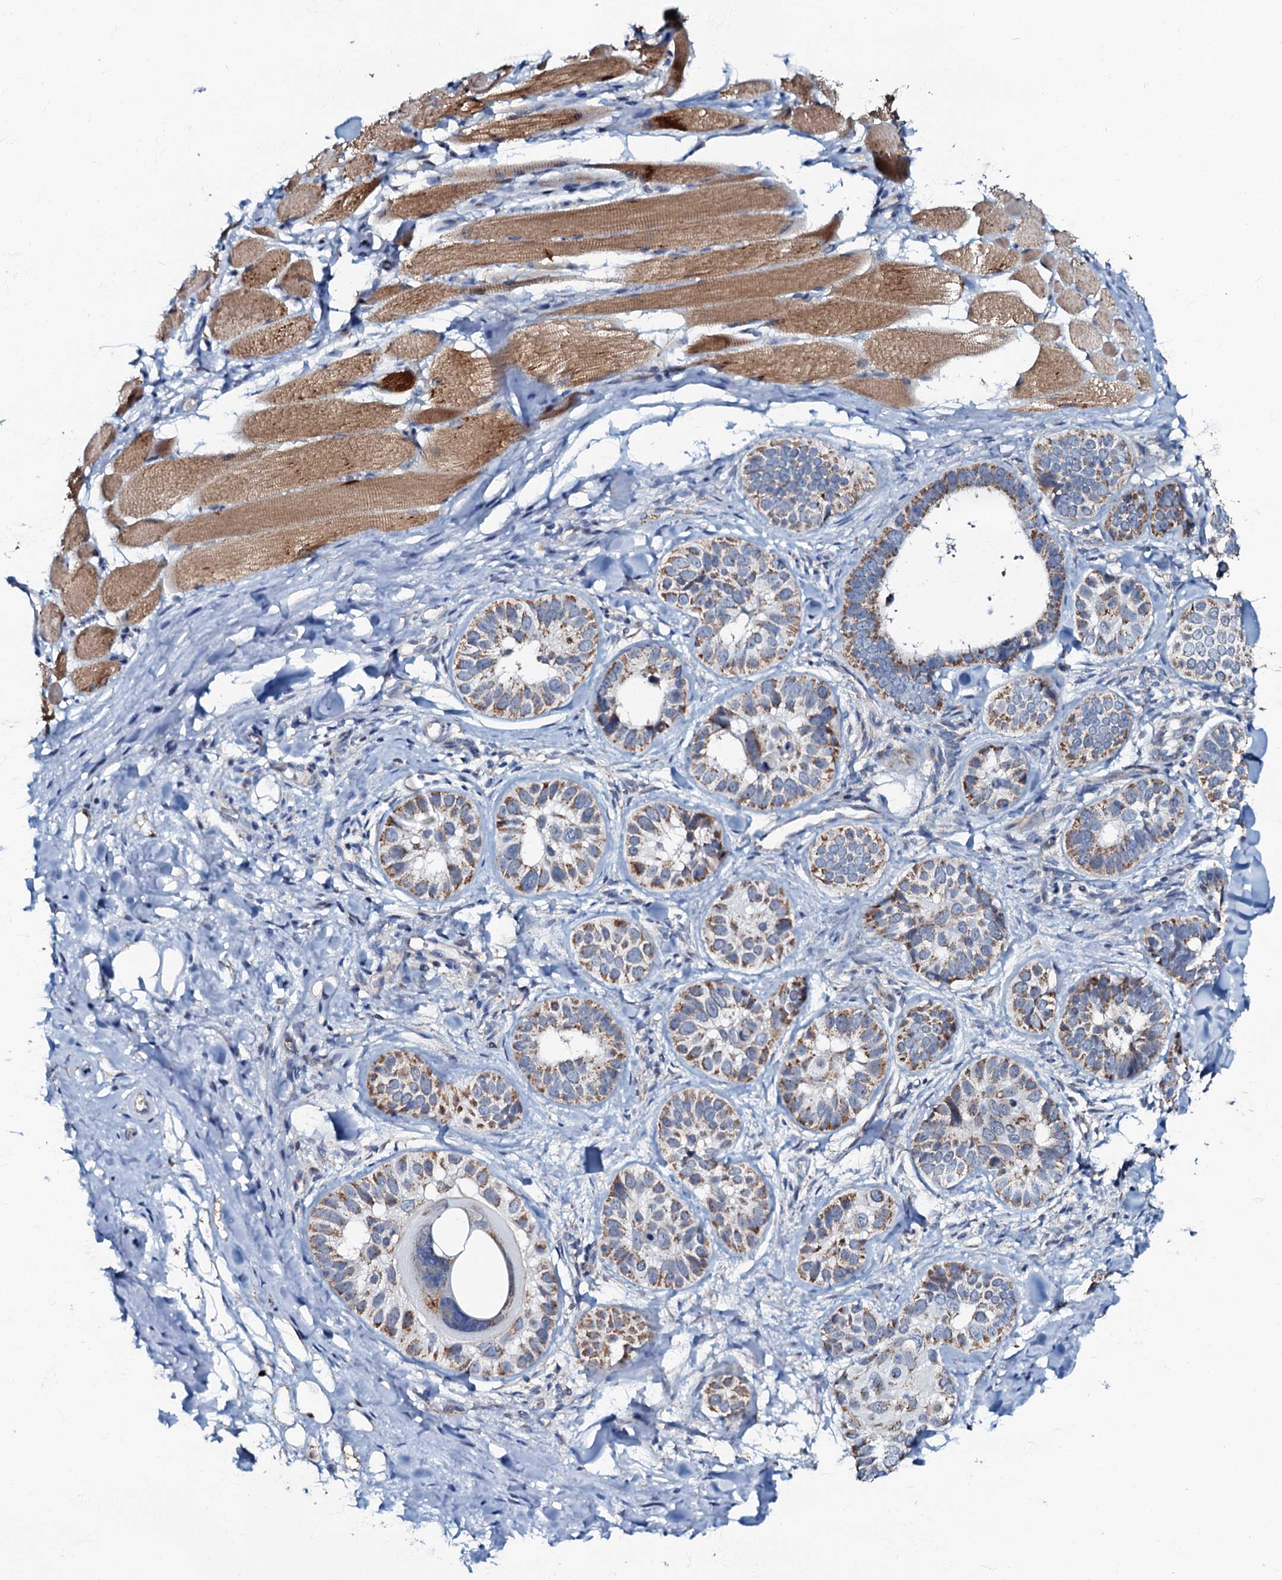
{"staining": {"intensity": "moderate", "quantity": ">75%", "location": "cytoplasmic/membranous"}, "tissue": "skin cancer", "cell_type": "Tumor cells", "image_type": "cancer", "snomed": [{"axis": "morphology", "description": "Basal cell carcinoma"}, {"axis": "topography", "description": "Skin"}], "caption": "Basal cell carcinoma (skin) tissue reveals moderate cytoplasmic/membranous expression in about >75% of tumor cells, visualized by immunohistochemistry.", "gene": "MRPL51", "patient": {"sex": "male", "age": 62}}